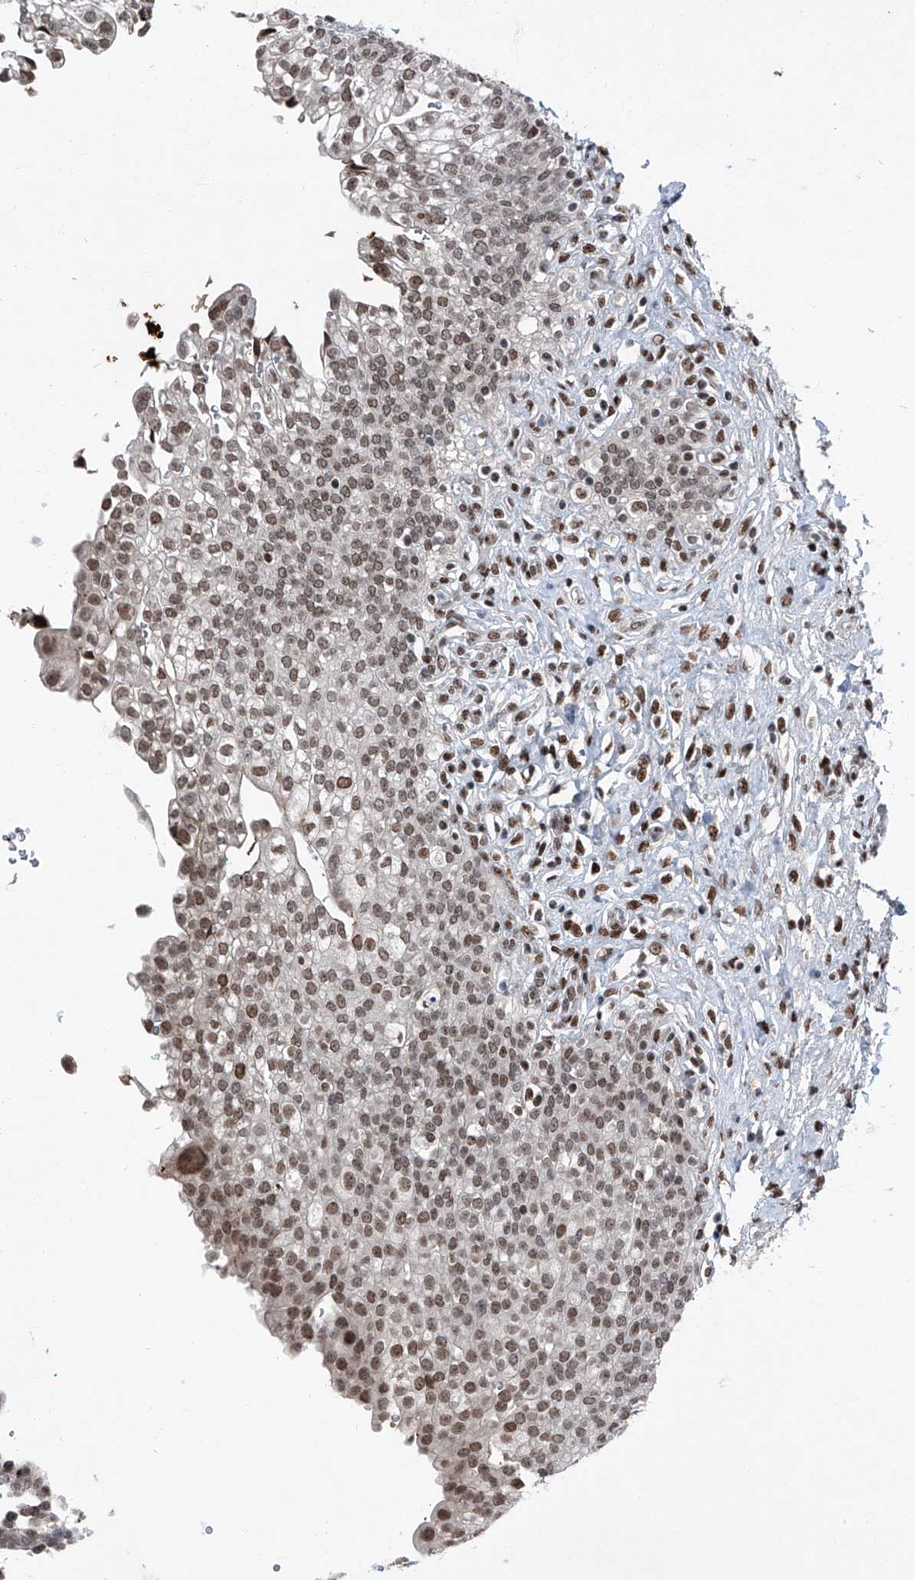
{"staining": {"intensity": "moderate", "quantity": ">75%", "location": "nuclear"}, "tissue": "urinary bladder", "cell_type": "Urothelial cells", "image_type": "normal", "snomed": [{"axis": "morphology", "description": "Urothelial carcinoma, High grade"}, {"axis": "topography", "description": "Urinary bladder"}], "caption": "A brown stain highlights moderate nuclear expression of a protein in urothelial cells of benign urinary bladder. The staining was performed using DAB, with brown indicating positive protein expression. Nuclei are stained blue with hematoxylin.", "gene": "BMI1", "patient": {"sex": "male", "age": 46}}